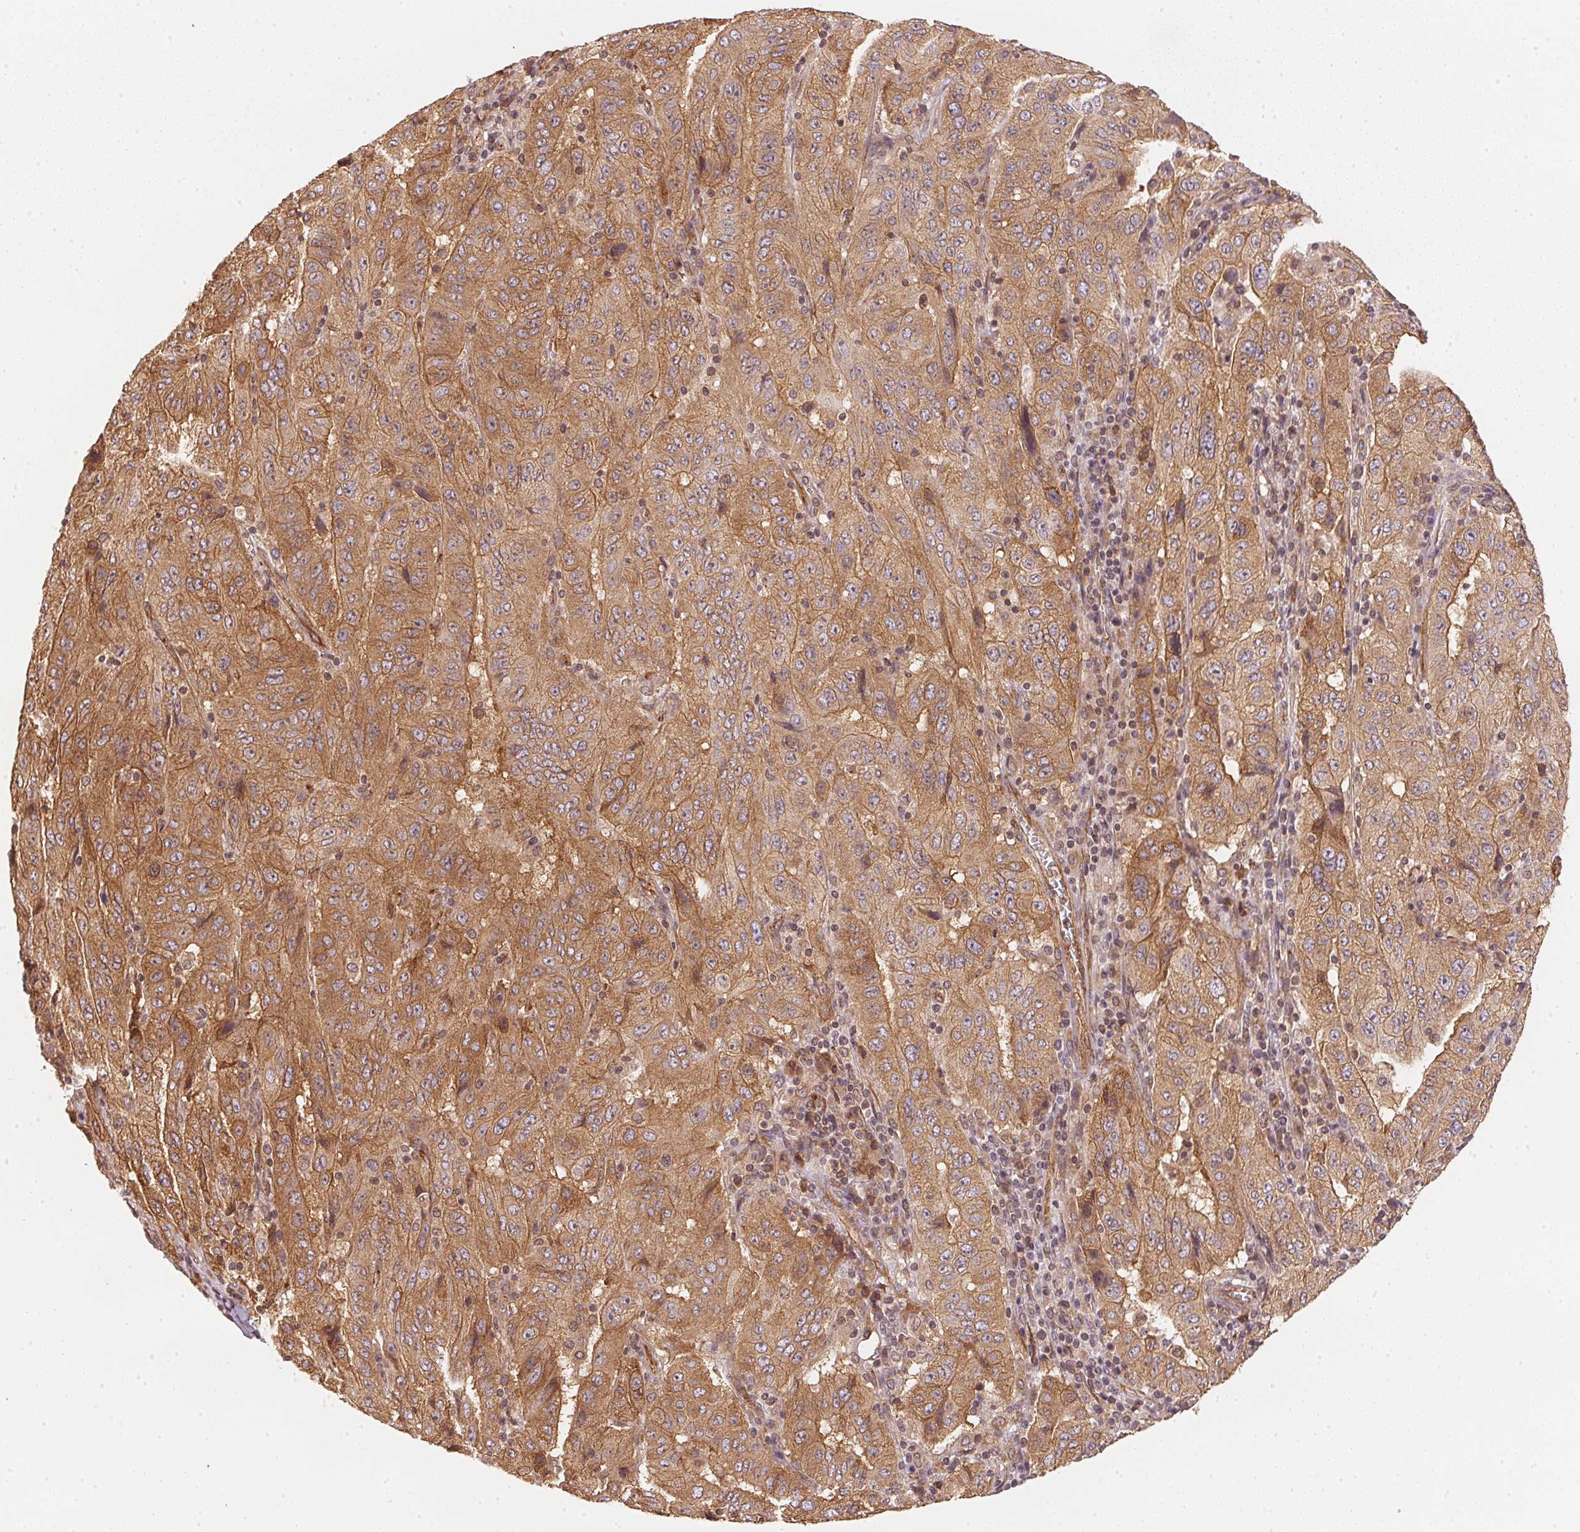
{"staining": {"intensity": "moderate", "quantity": ">75%", "location": "cytoplasmic/membranous"}, "tissue": "pancreatic cancer", "cell_type": "Tumor cells", "image_type": "cancer", "snomed": [{"axis": "morphology", "description": "Adenocarcinoma, NOS"}, {"axis": "topography", "description": "Pancreas"}], "caption": "Immunohistochemistry micrograph of neoplastic tissue: human pancreatic adenocarcinoma stained using immunohistochemistry (IHC) displays medium levels of moderate protein expression localized specifically in the cytoplasmic/membranous of tumor cells, appearing as a cytoplasmic/membranous brown color.", "gene": "STRN4", "patient": {"sex": "male", "age": 63}}